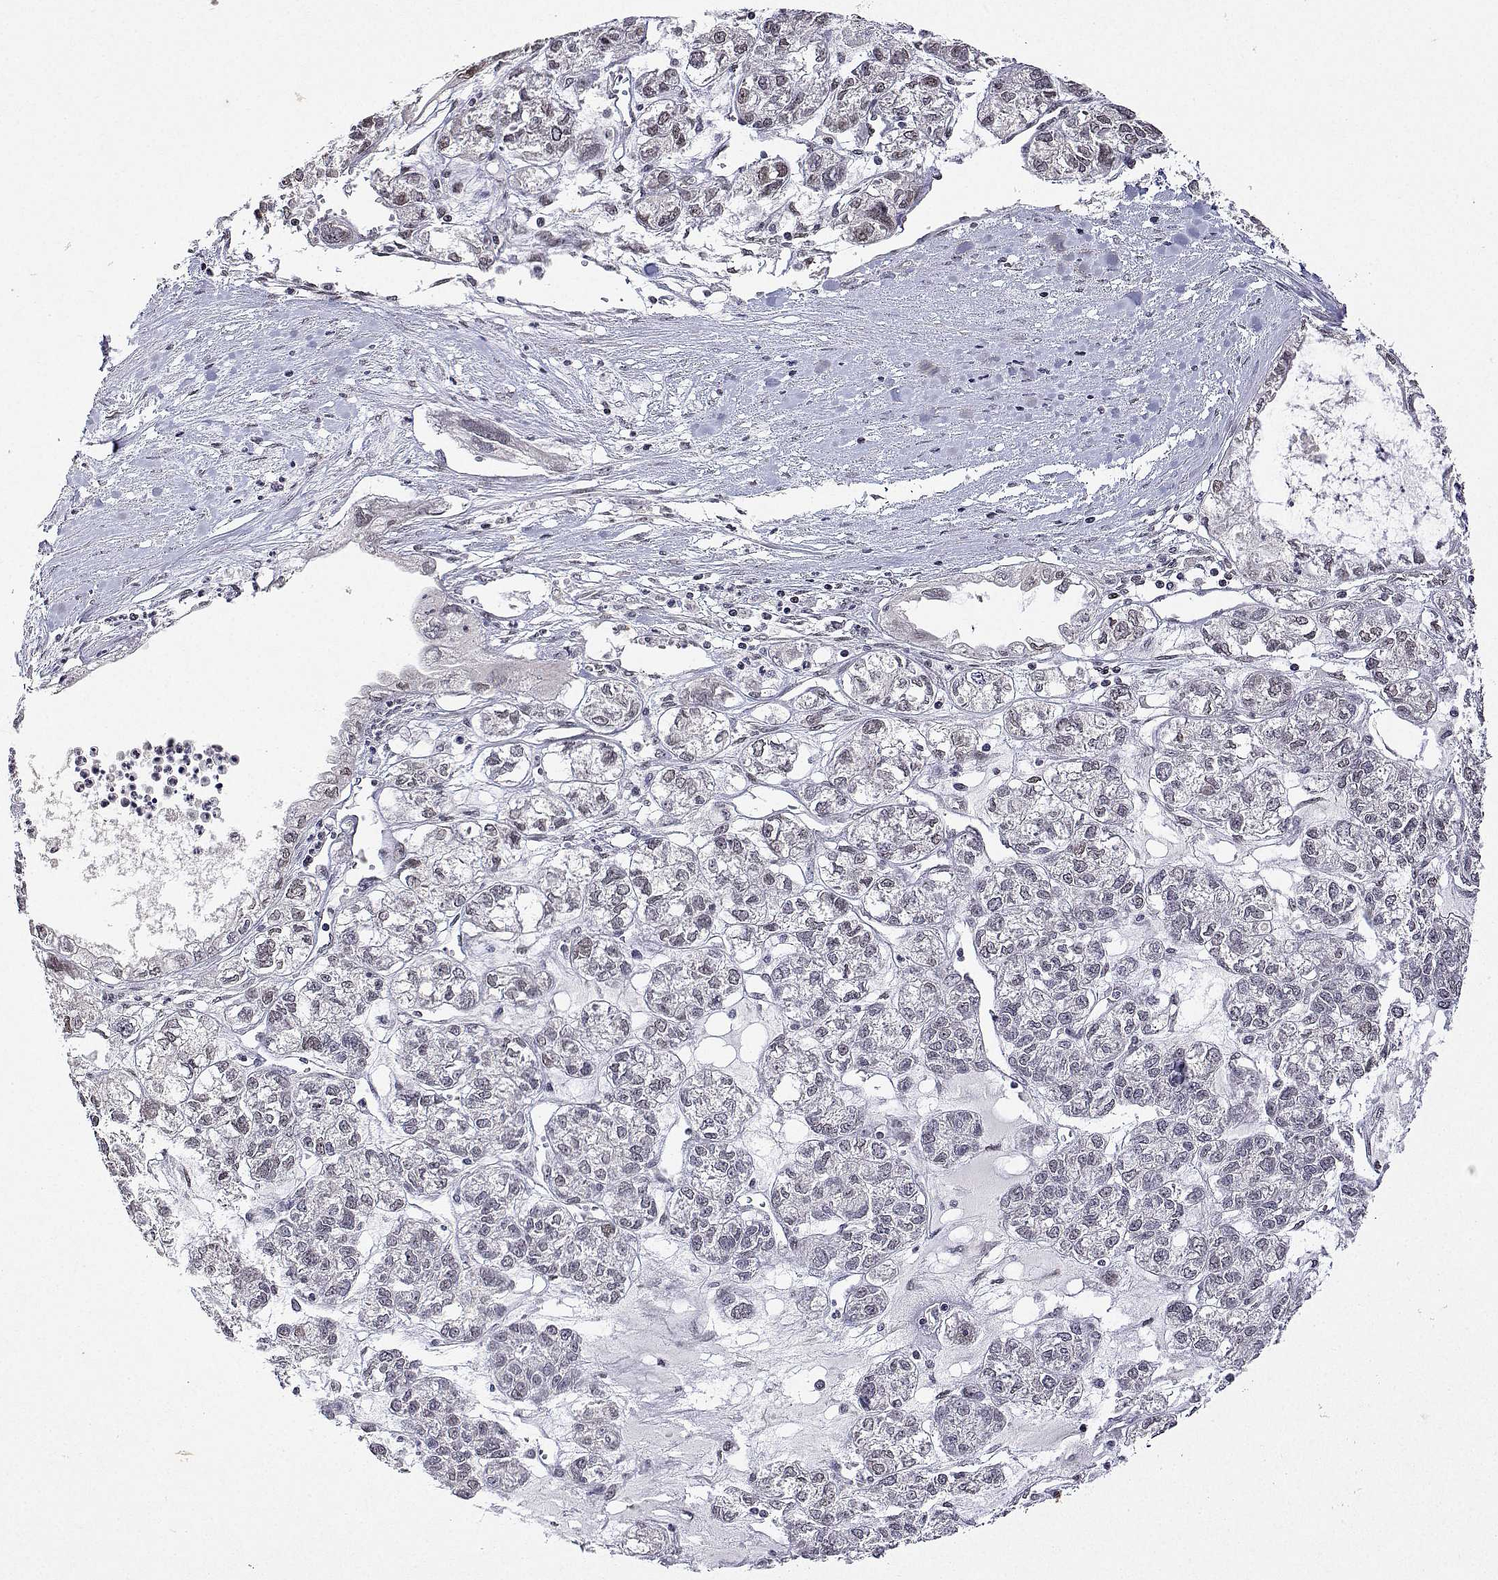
{"staining": {"intensity": "negative", "quantity": "none", "location": "none"}, "tissue": "ovarian cancer", "cell_type": "Tumor cells", "image_type": "cancer", "snomed": [{"axis": "morphology", "description": "Carcinoma, endometroid"}, {"axis": "topography", "description": "Ovary"}], "caption": "Histopathology image shows no protein expression in tumor cells of ovarian cancer tissue. (DAB immunohistochemistry (IHC) visualized using brightfield microscopy, high magnification).", "gene": "XPC", "patient": {"sex": "female", "age": 64}}